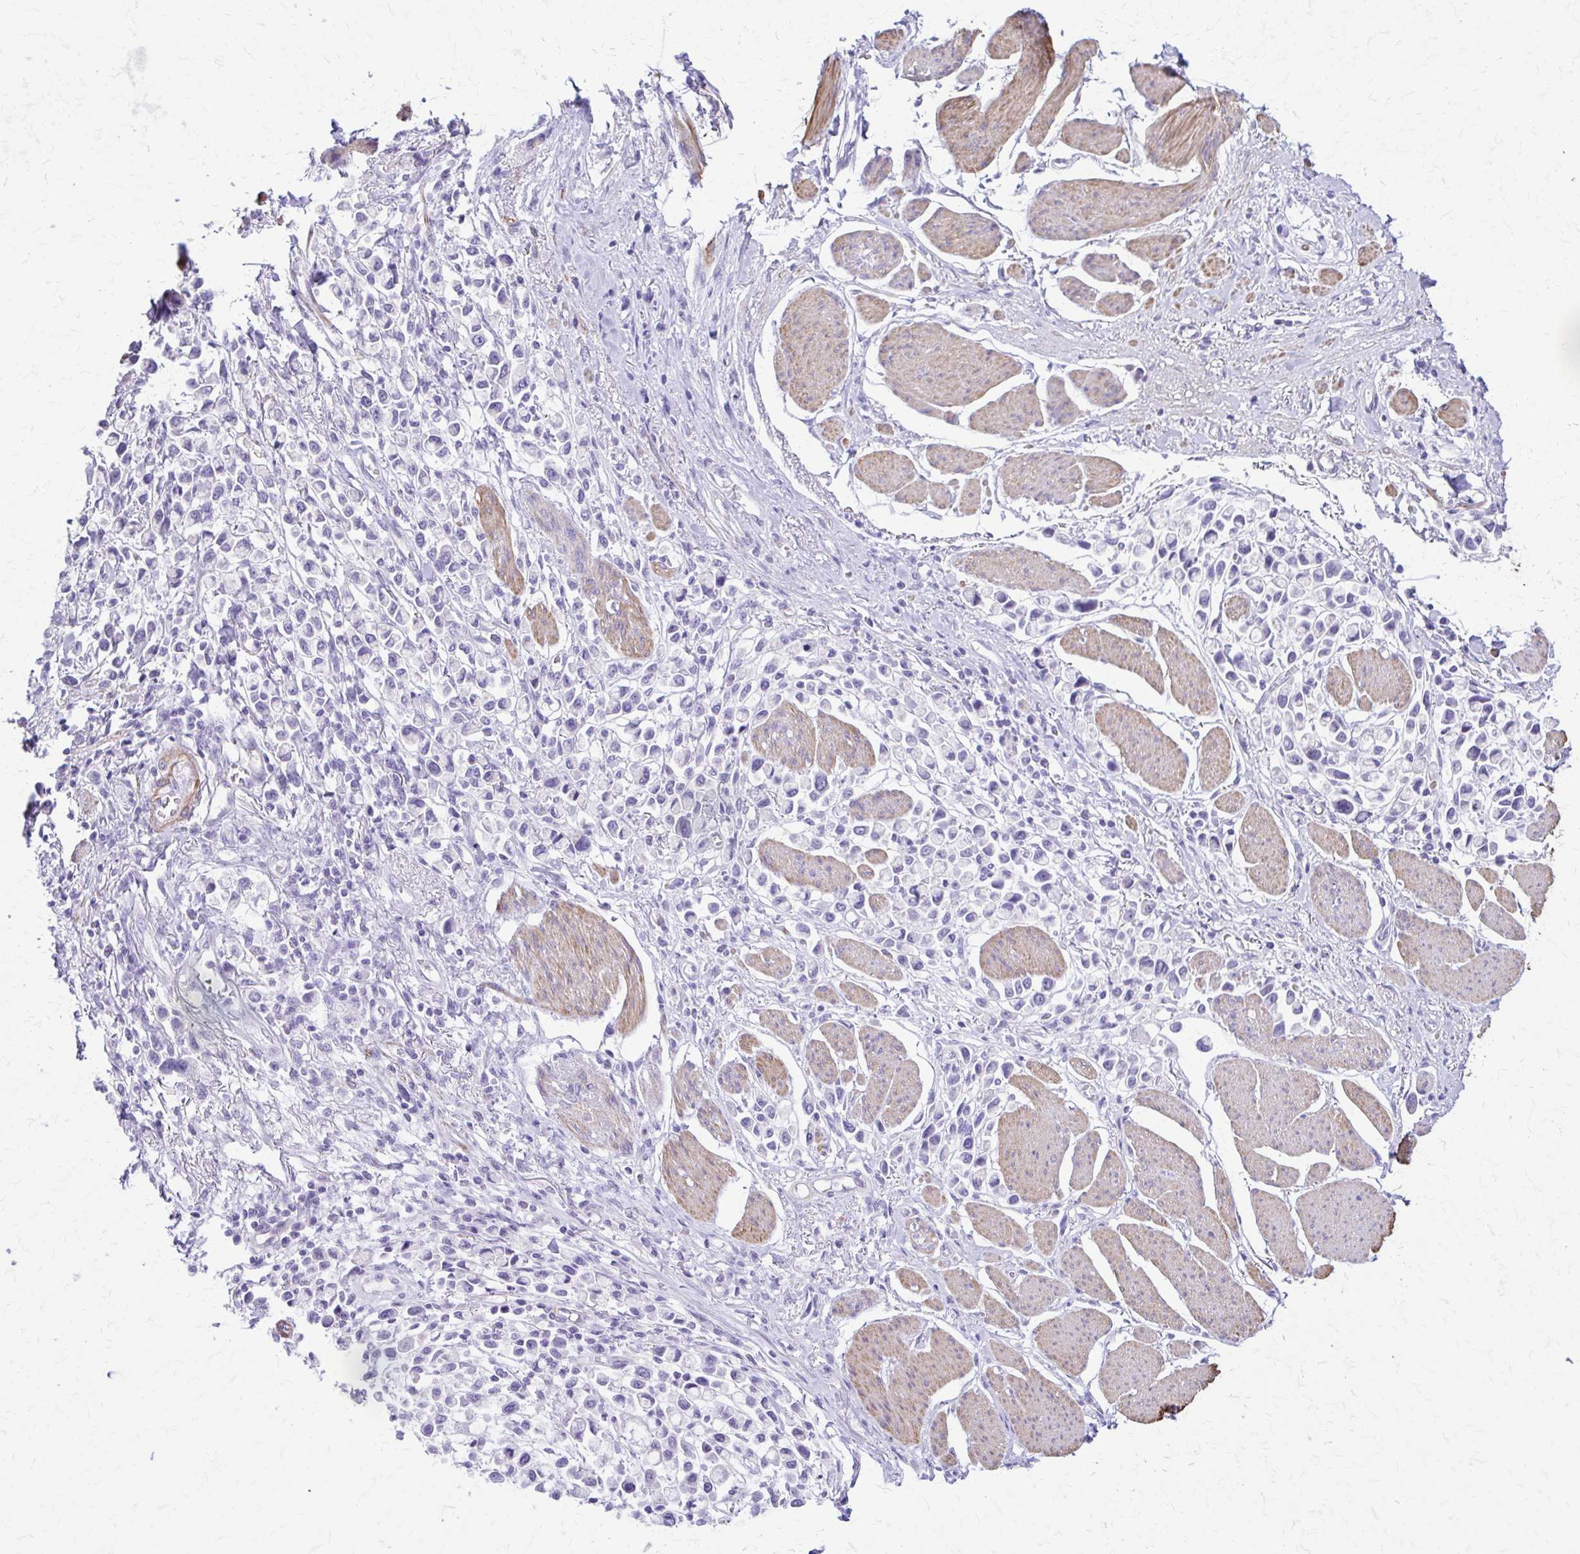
{"staining": {"intensity": "negative", "quantity": "none", "location": "none"}, "tissue": "stomach cancer", "cell_type": "Tumor cells", "image_type": "cancer", "snomed": [{"axis": "morphology", "description": "Adenocarcinoma, NOS"}, {"axis": "topography", "description": "Stomach"}], "caption": "This image is of stomach adenocarcinoma stained with IHC to label a protein in brown with the nuclei are counter-stained blue. There is no expression in tumor cells.", "gene": "DSP", "patient": {"sex": "female", "age": 81}}